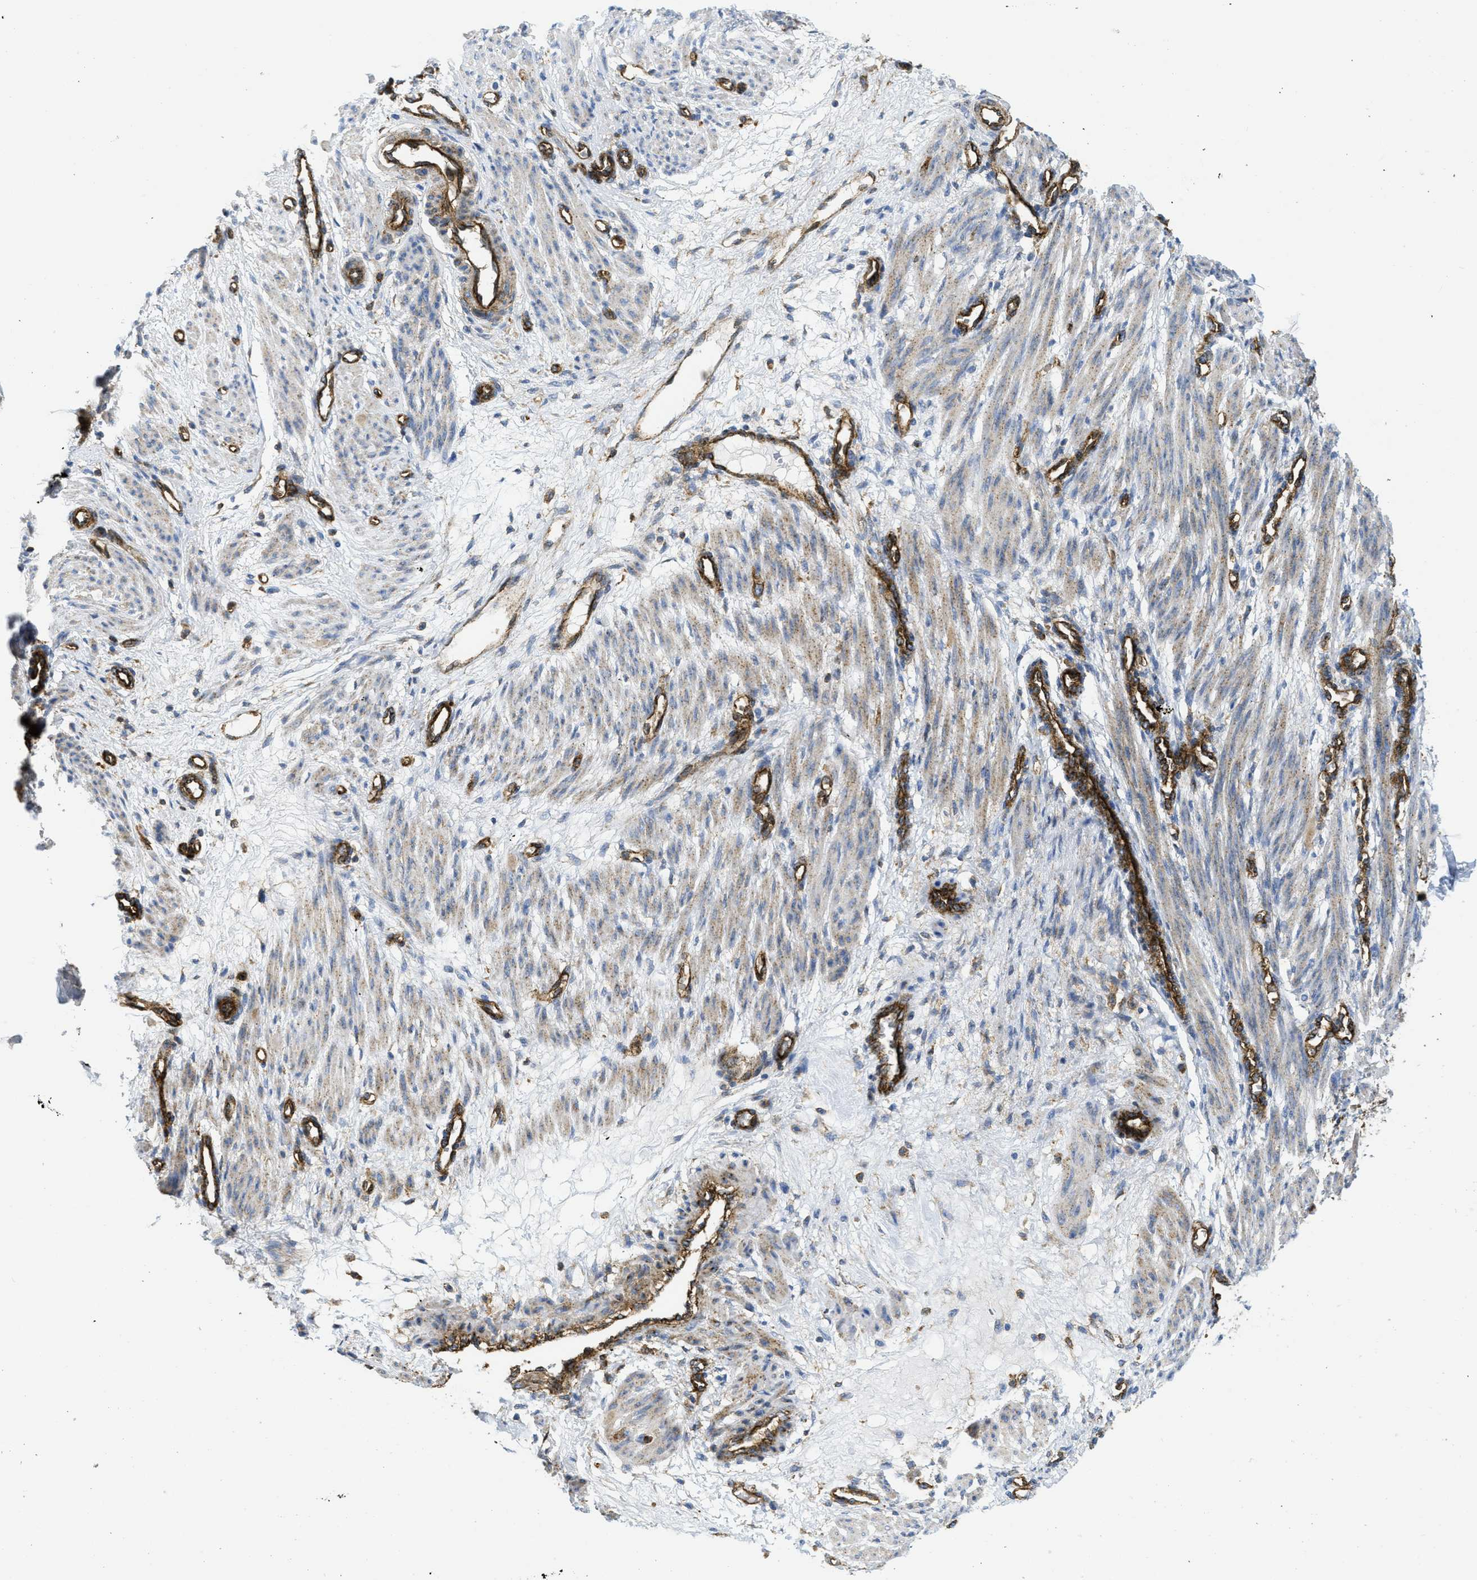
{"staining": {"intensity": "moderate", "quantity": "25%-75%", "location": "cytoplasmic/membranous"}, "tissue": "smooth muscle", "cell_type": "Smooth muscle cells", "image_type": "normal", "snomed": [{"axis": "morphology", "description": "Normal tissue, NOS"}, {"axis": "topography", "description": "Endometrium"}], "caption": "Immunohistochemical staining of benign human smooth muscle exhibits 25%-75% levels of moderate cytoplasmic/membranous protein positivity in approximately 25%-75% of smooth muscle cells. The staining was performed using DAB, with brown indicating positive protein expression. Nuclei are stained blue with hematoxylin.", "gene": "HIP1", "patient": {"sex": "female", "age": 33}}